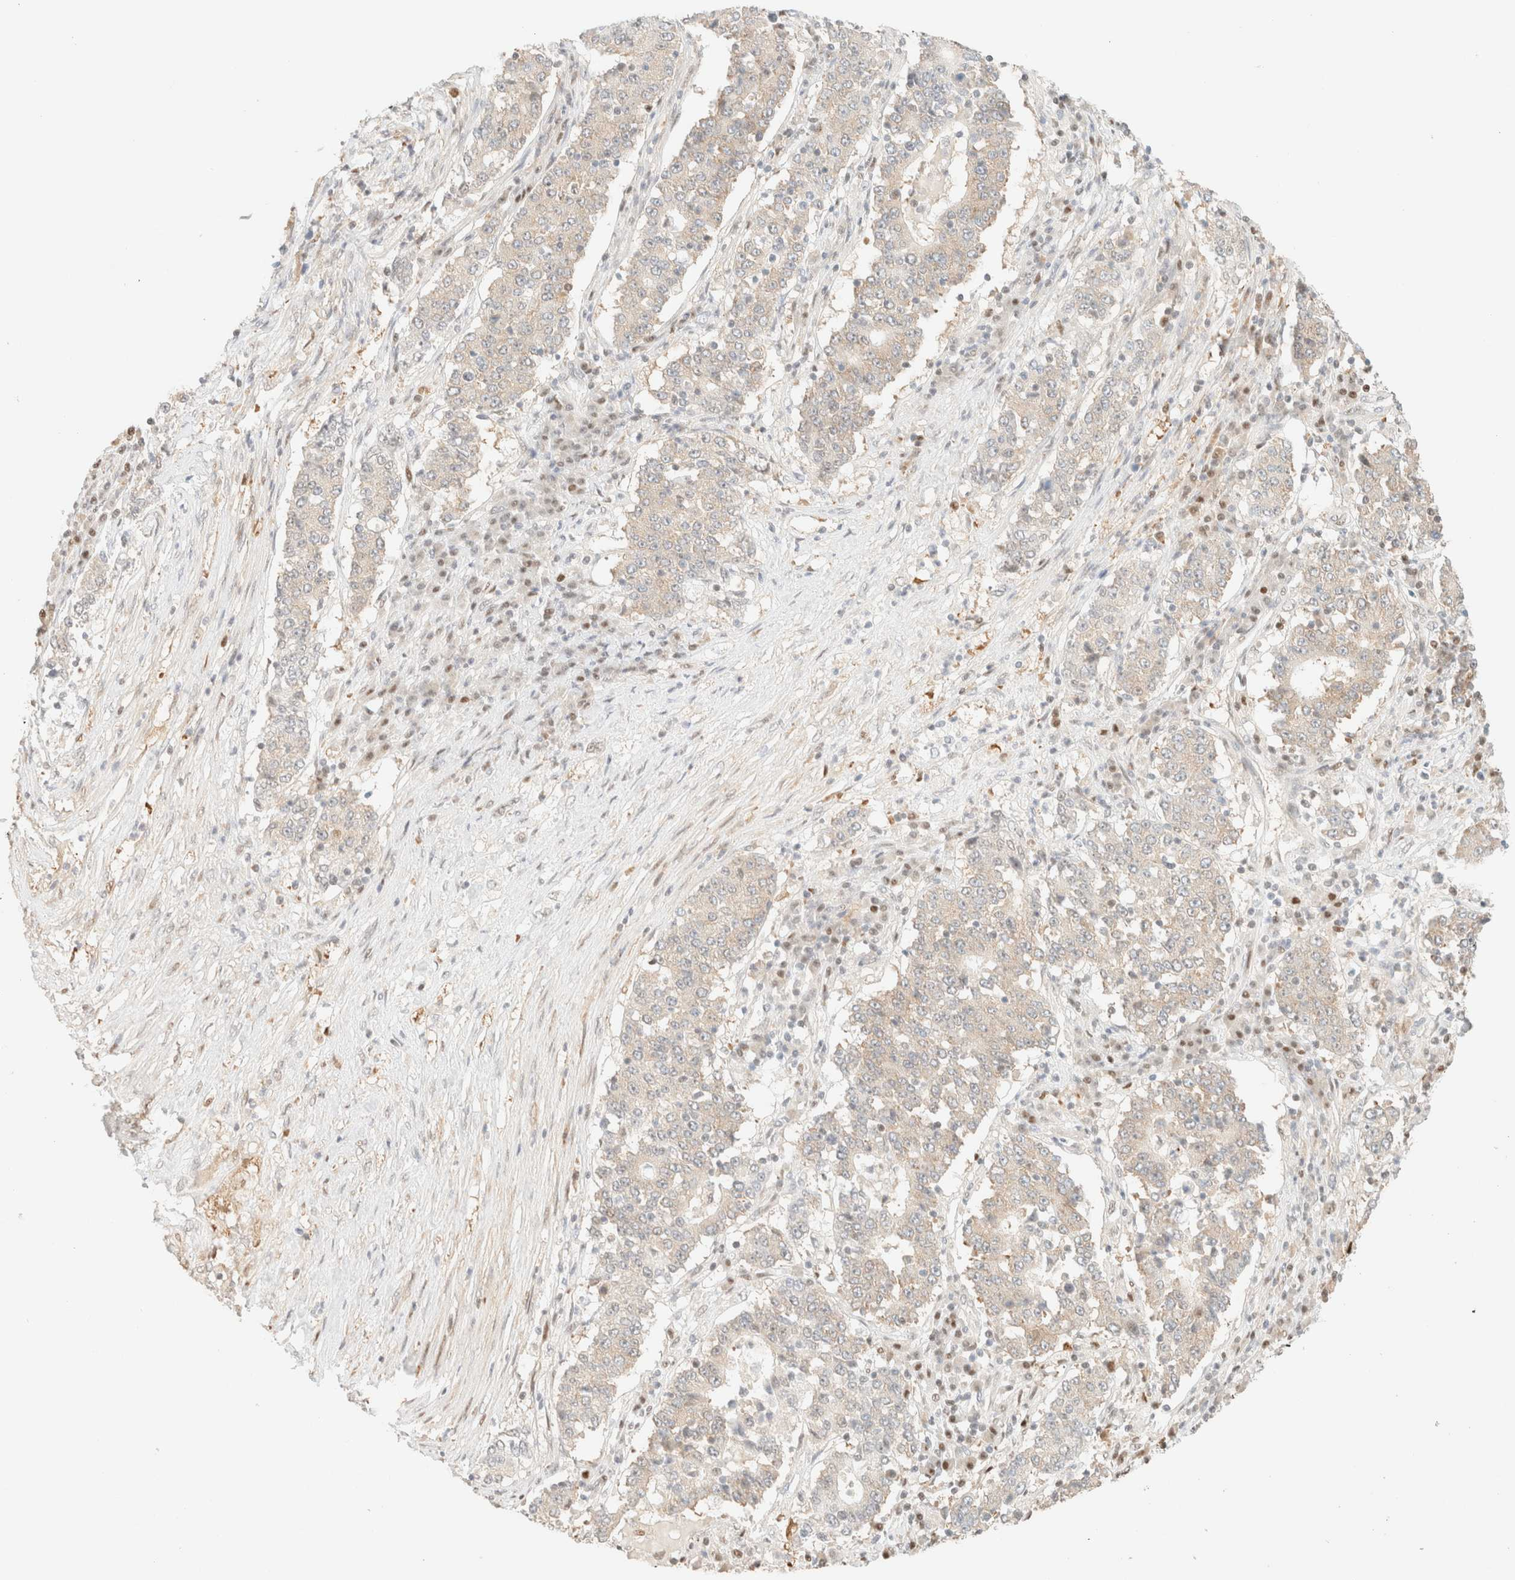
{"staining": {"intensity": "negative", "quantity": "none", "location": "none"}, "tissue": "stomach cancer", "cell_type": "Tumor cells", "image_type": "cancer", "snomed": [{"axis": "morphology", "description": "Adenocarcinoma, NOS"}, {"axis": "topography", "description": "Stomach"}], "caption": "Stomach cancer (adenocarcinoma) was stained to show a protein in brown. There is no significant expression in tumor cells. The staining is performed using DAB brown chromogen with nuclei counter-stained in using hematoxylin.", "gene": "TSR1", "patient": {"sex": "male", "age": 59}}